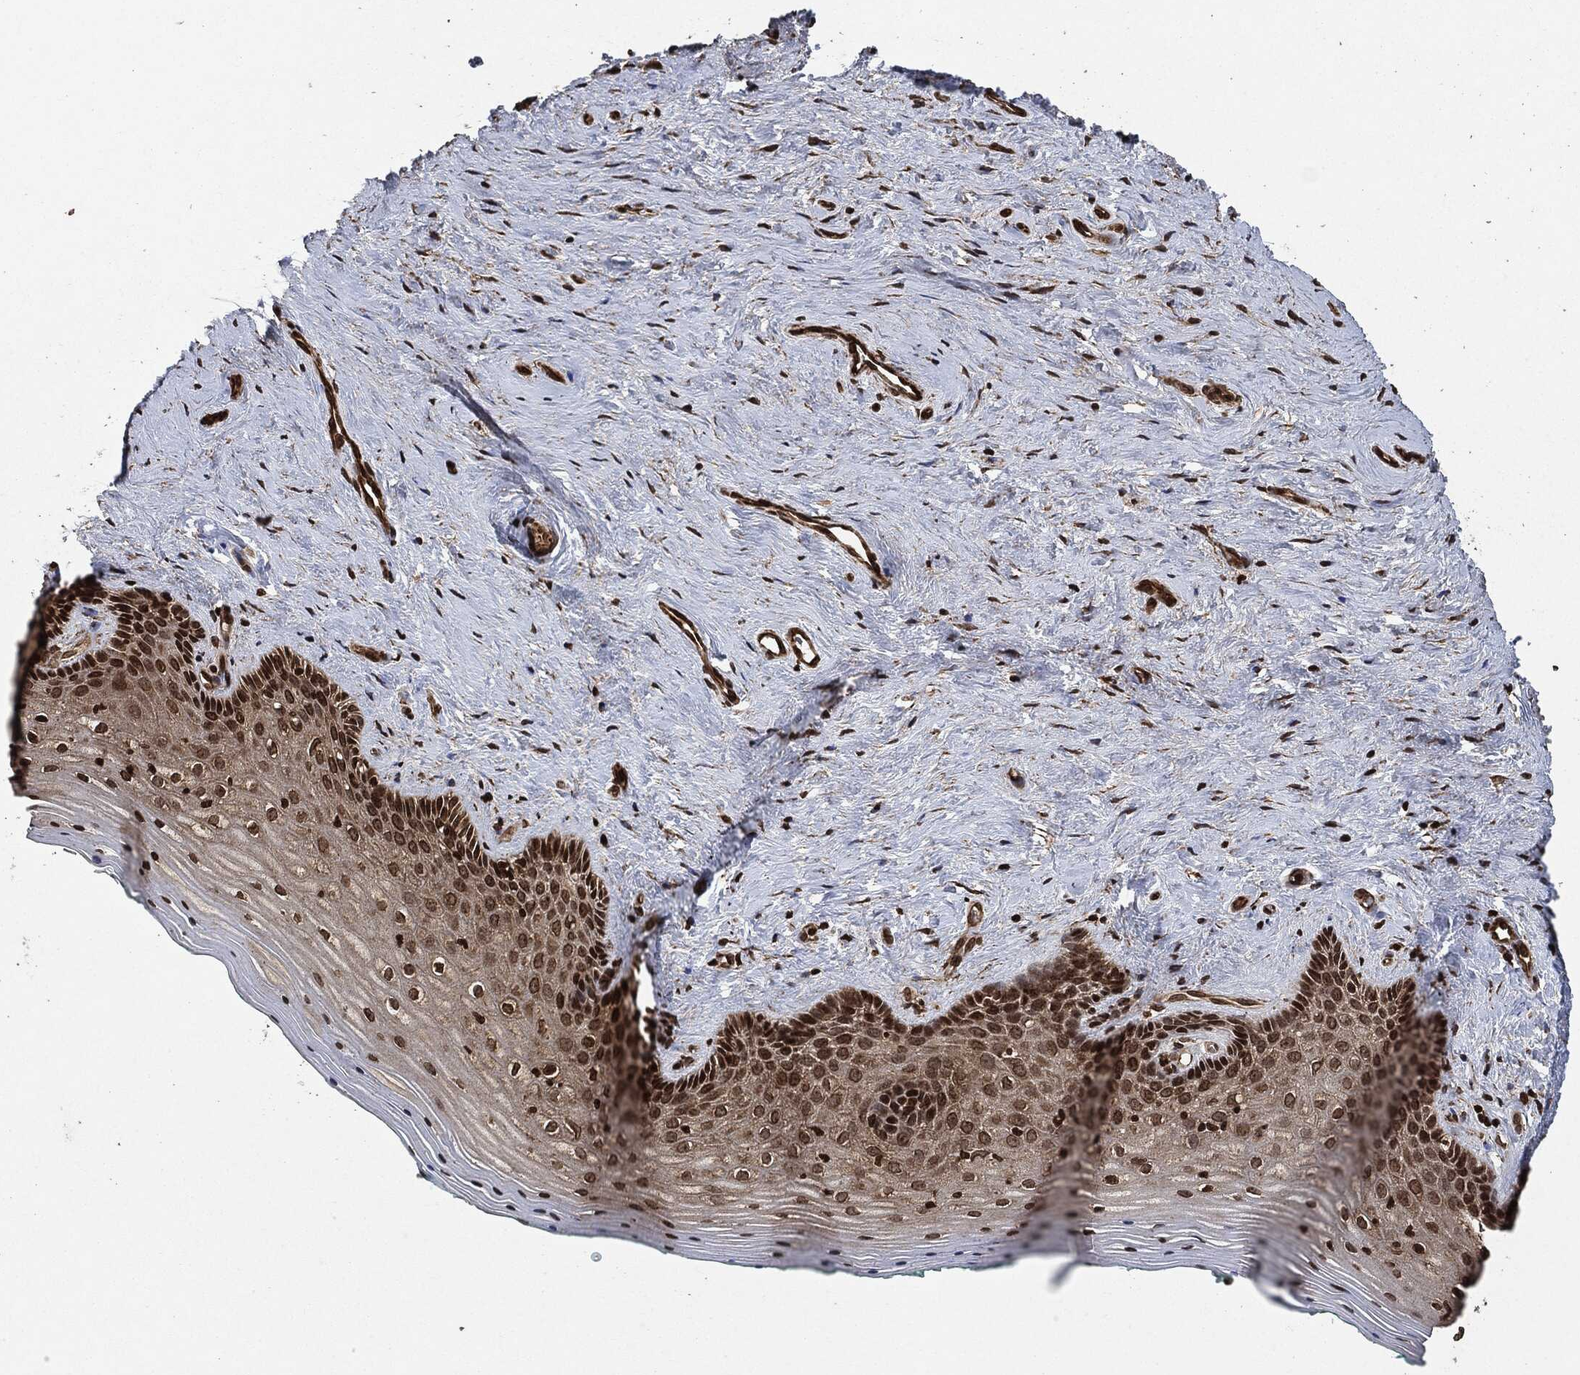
{"staining": {"intensity": "moderate", "quantity": "25%-75%", "location": "cytoplasmic/membranous,nuclear"}, "tissue": "vagina", "cell_type": "Squamous epithelial cells", "image_type": "normal", "snomed": [{"axis": "morphology", "description": "Normal tissue, NOS"}, {"axis": "topography", "description": "Vagina"}], "caption": "Immunohistochemical staining of benign human vagina demonstrates 25%-75% levels of moderate cytoplasmic/membranous,nuclear protein positivity in approximately 25%-75% of squamous epithelial cells. The protein is shown in brown color, while the nuclei are stained blue.", "gene": "PDK1", "patient": {"sex": "female", "age": 45}}